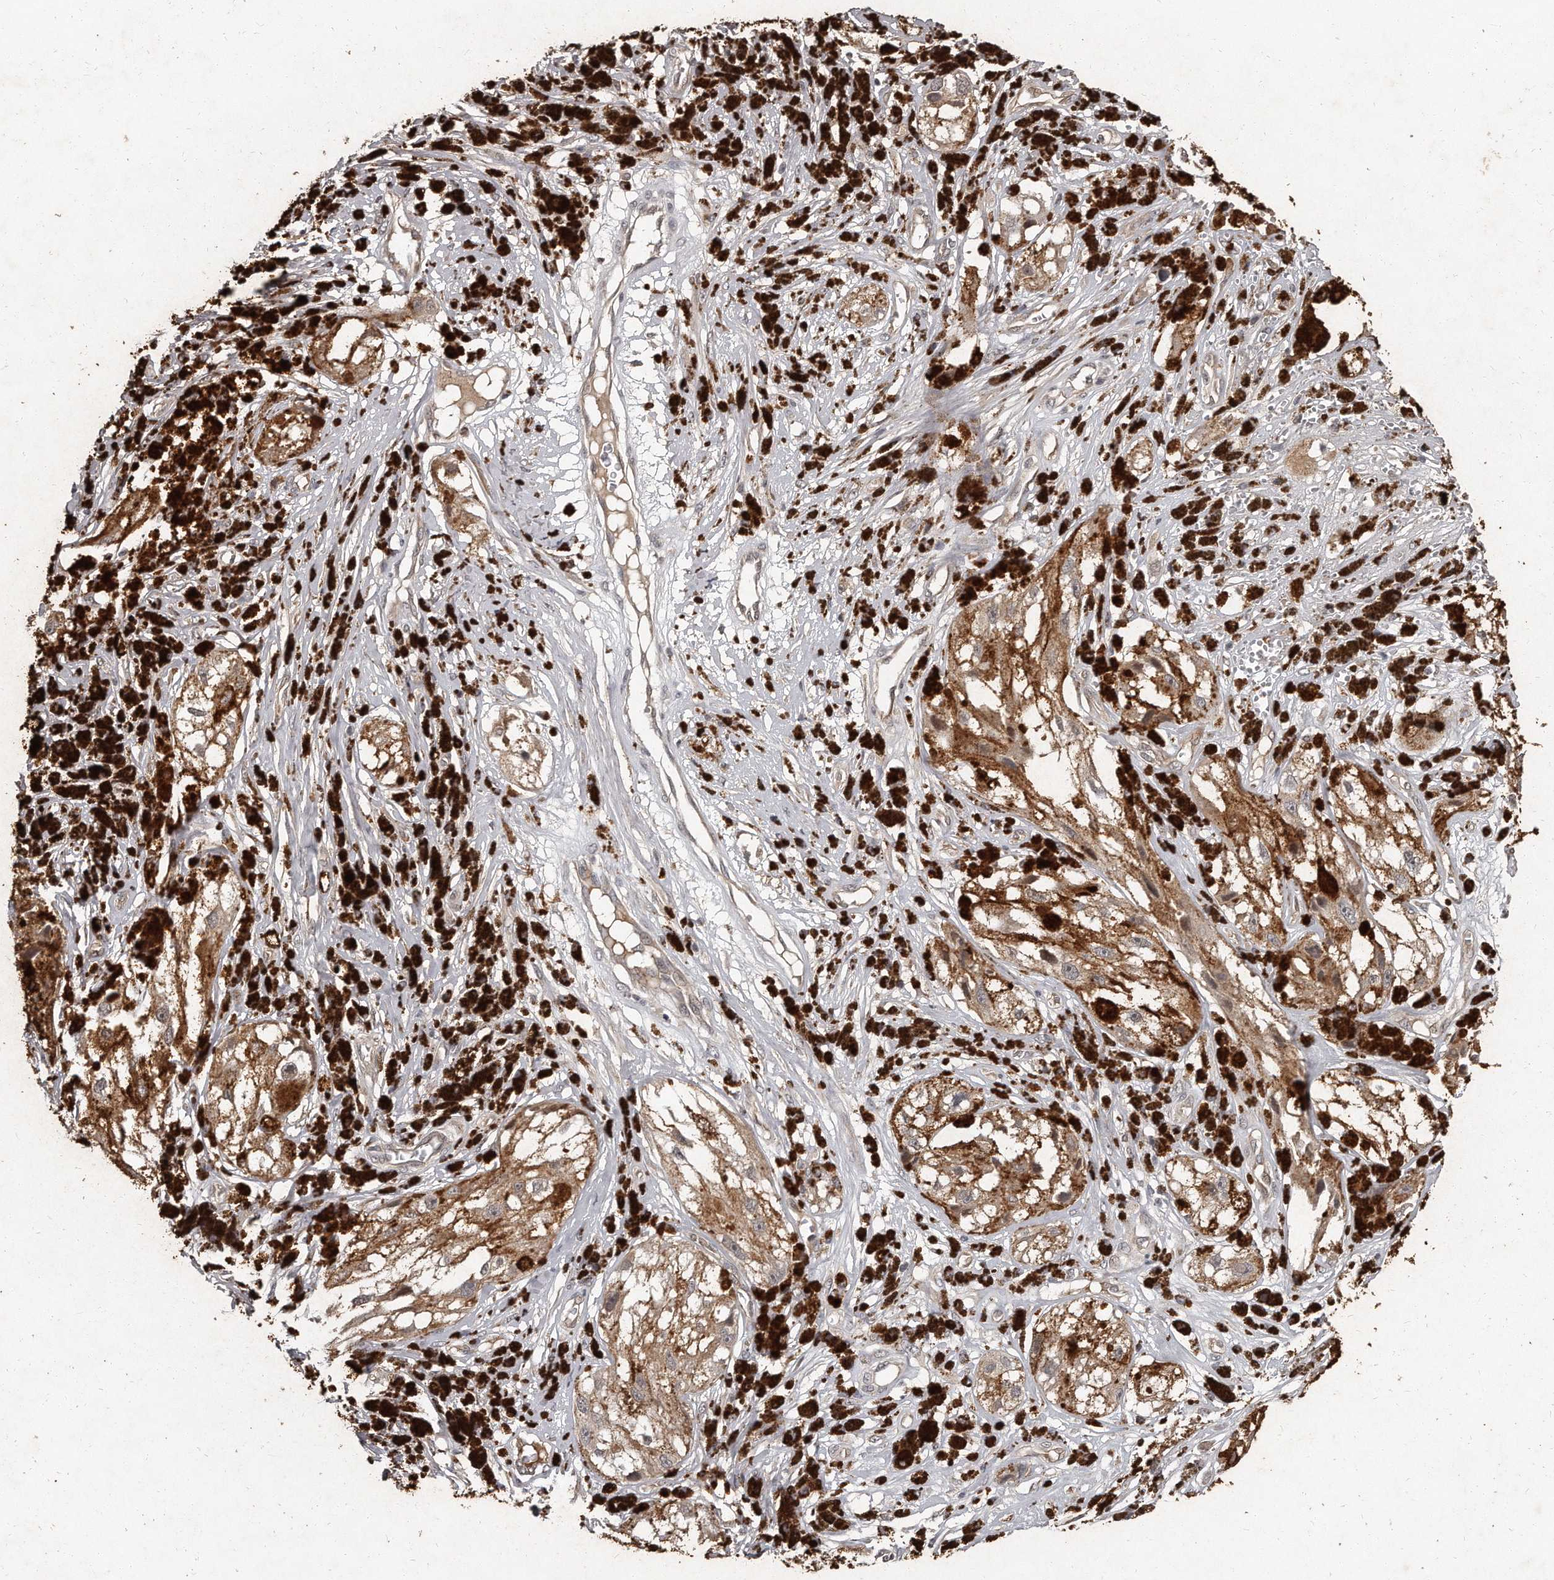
{"staining": {"intensity": "moderate", "quantity": ">75%", "location": "cytoplasmic/membranous"}, "tissue": "melanoma", "cell_type": "Tumor cells", "image_type": "cancer", "snomed": [{"axis": "morphology", "description": "Malignant melanoma, NOS"}, {"axis": "topography", "description": "Skin"}], "caption": "This is an image of IHC staining of melanoma, which shows moderate expression in the cytoplasmic/membranous of tumor cells.", "gene": "GRB10", "patient": {"sex": "male", "age": 88}}